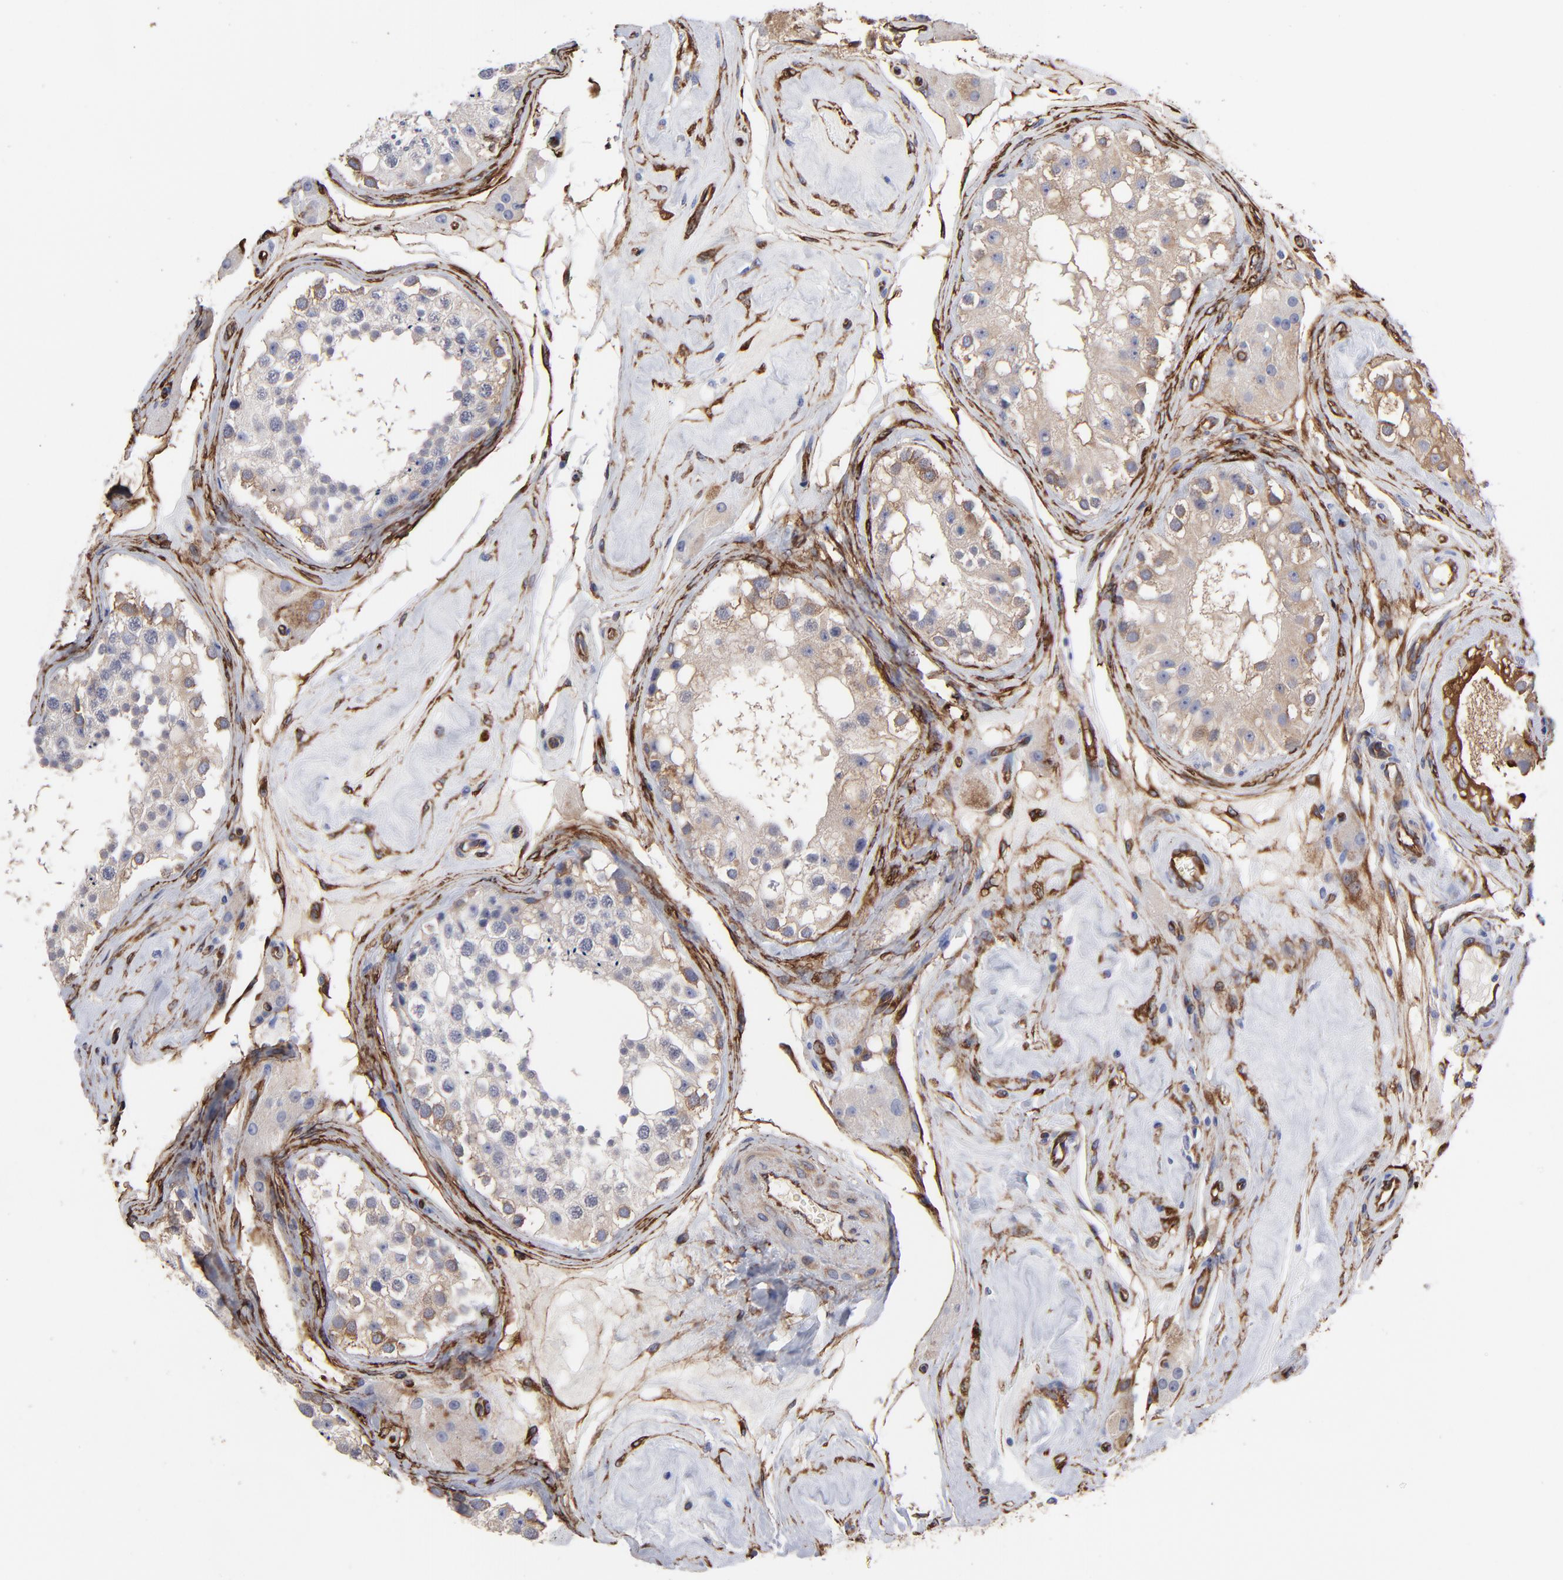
{"staining": {"intensity": "negative", "quantity": "none", "location": "none"}, "tissue": "testis", "cell_type": "Cells in seminiferous ducts", "image_type": "normal", "snomed": [{"axis": "morphology", "description": "Normal tissue, NOS"}, {"axis": "topography", "description": "Testis"}], "caption": "Immunohistochemistry (IHC) image of normal testis: testis stained with DAB (3,3'-diaminobenzidine) reveals no significant protein positivity in cells in seminiferous ducts.", "gene": "CILP", "patient": {"sex": "male", "age": 68}}